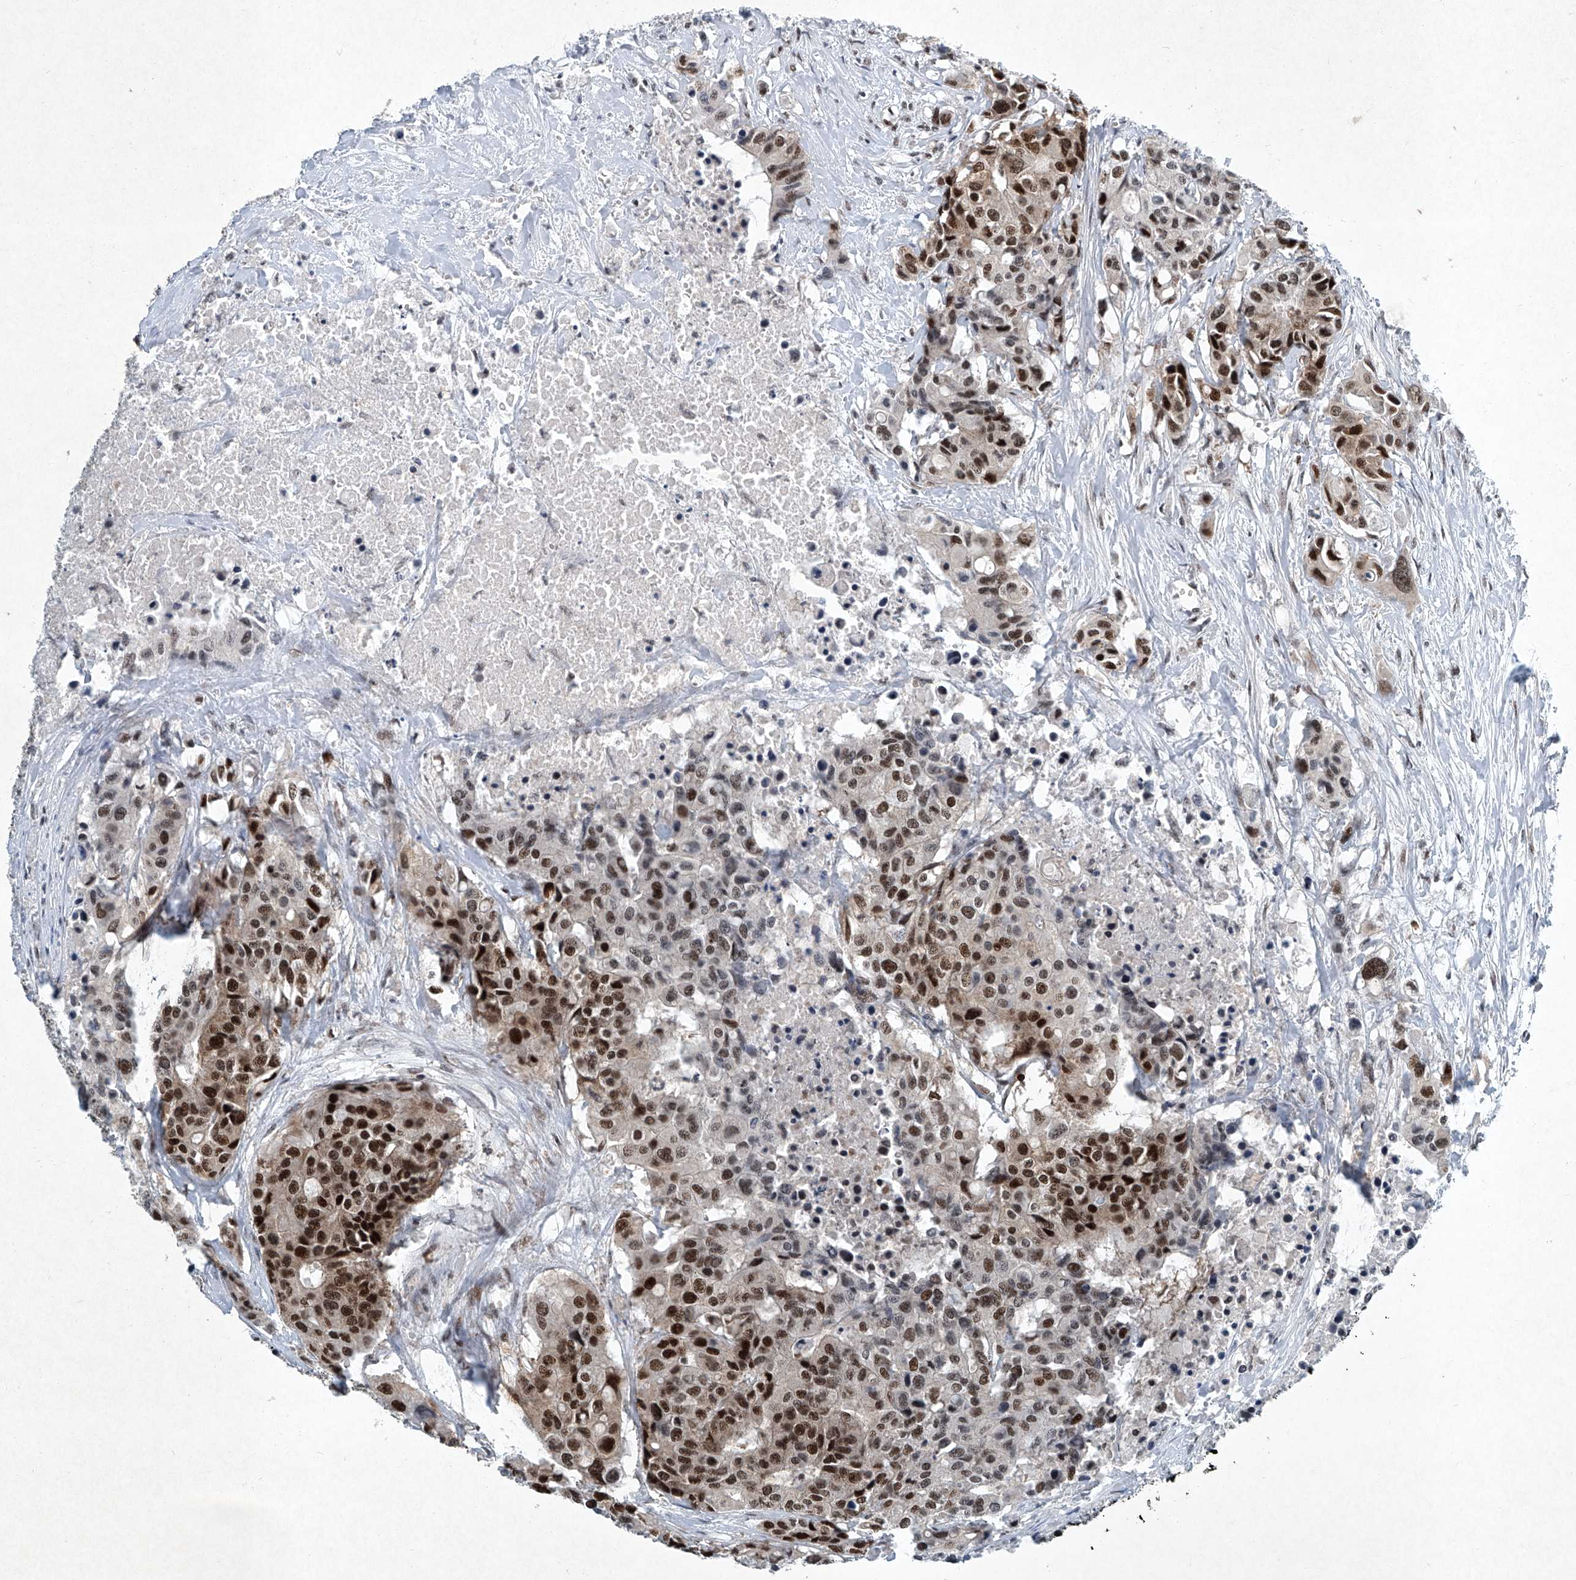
{"staining": {"intensity": "strong", "quantity": ">75%", "location": "nuclear"}, "tissue": "colorectal cancer", "cell_type": "Tumor cells", "image_type": "cancer", "snomed": [{"axis": "morphology", "description": "Adenocarcinoma, NOS"}, {"axis": "topography", "description": "Colon"}], "caption": "Colorectal cancer was stained to show a protein in brown. There is high levels of strong nuclear positivity in about >75% of tumor cells.", "gene": "TFDP1", "patient": {"sex": "male", "age": 77}}